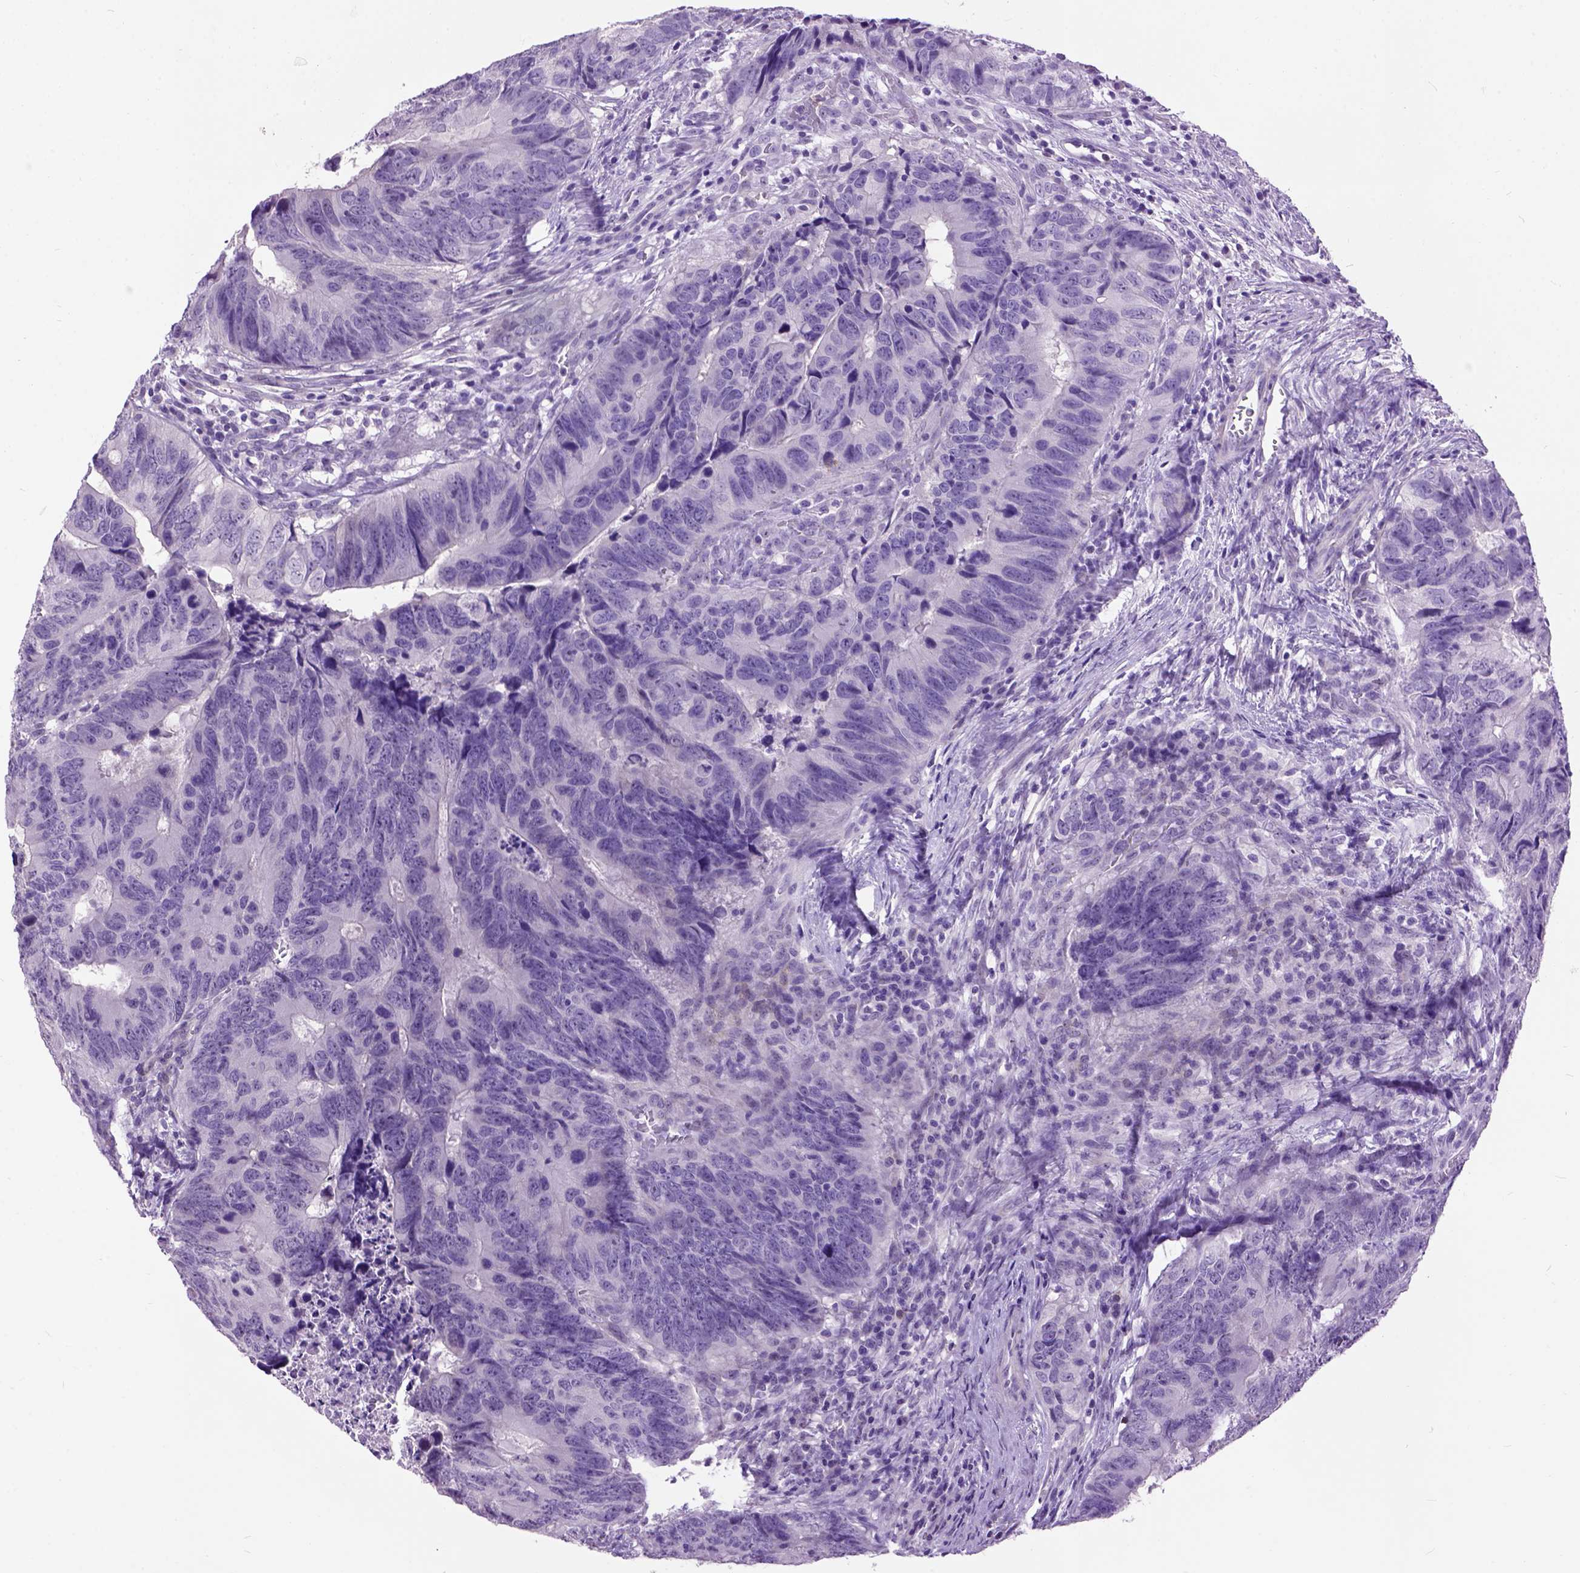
{"staining": {"intensity": "negative", "quantity": "none", "location": "none"}, "tissue": "colorectal cancer", "cell_type": "Tumor cells", "image_type": "cancer", "snomed": [{"axis": "morphology", "description": "Adenocarcinoma, NOS"}, {"axis": "topography", "description": "Colon"}], "caption": "The immunohistochemistry (IHC) image has no significant positivity in tumor cells of colorectal cancer (adenocarcinoma) tissue.", "gene": "MAPT", "patient": {"sex": "female", "age": 82}}